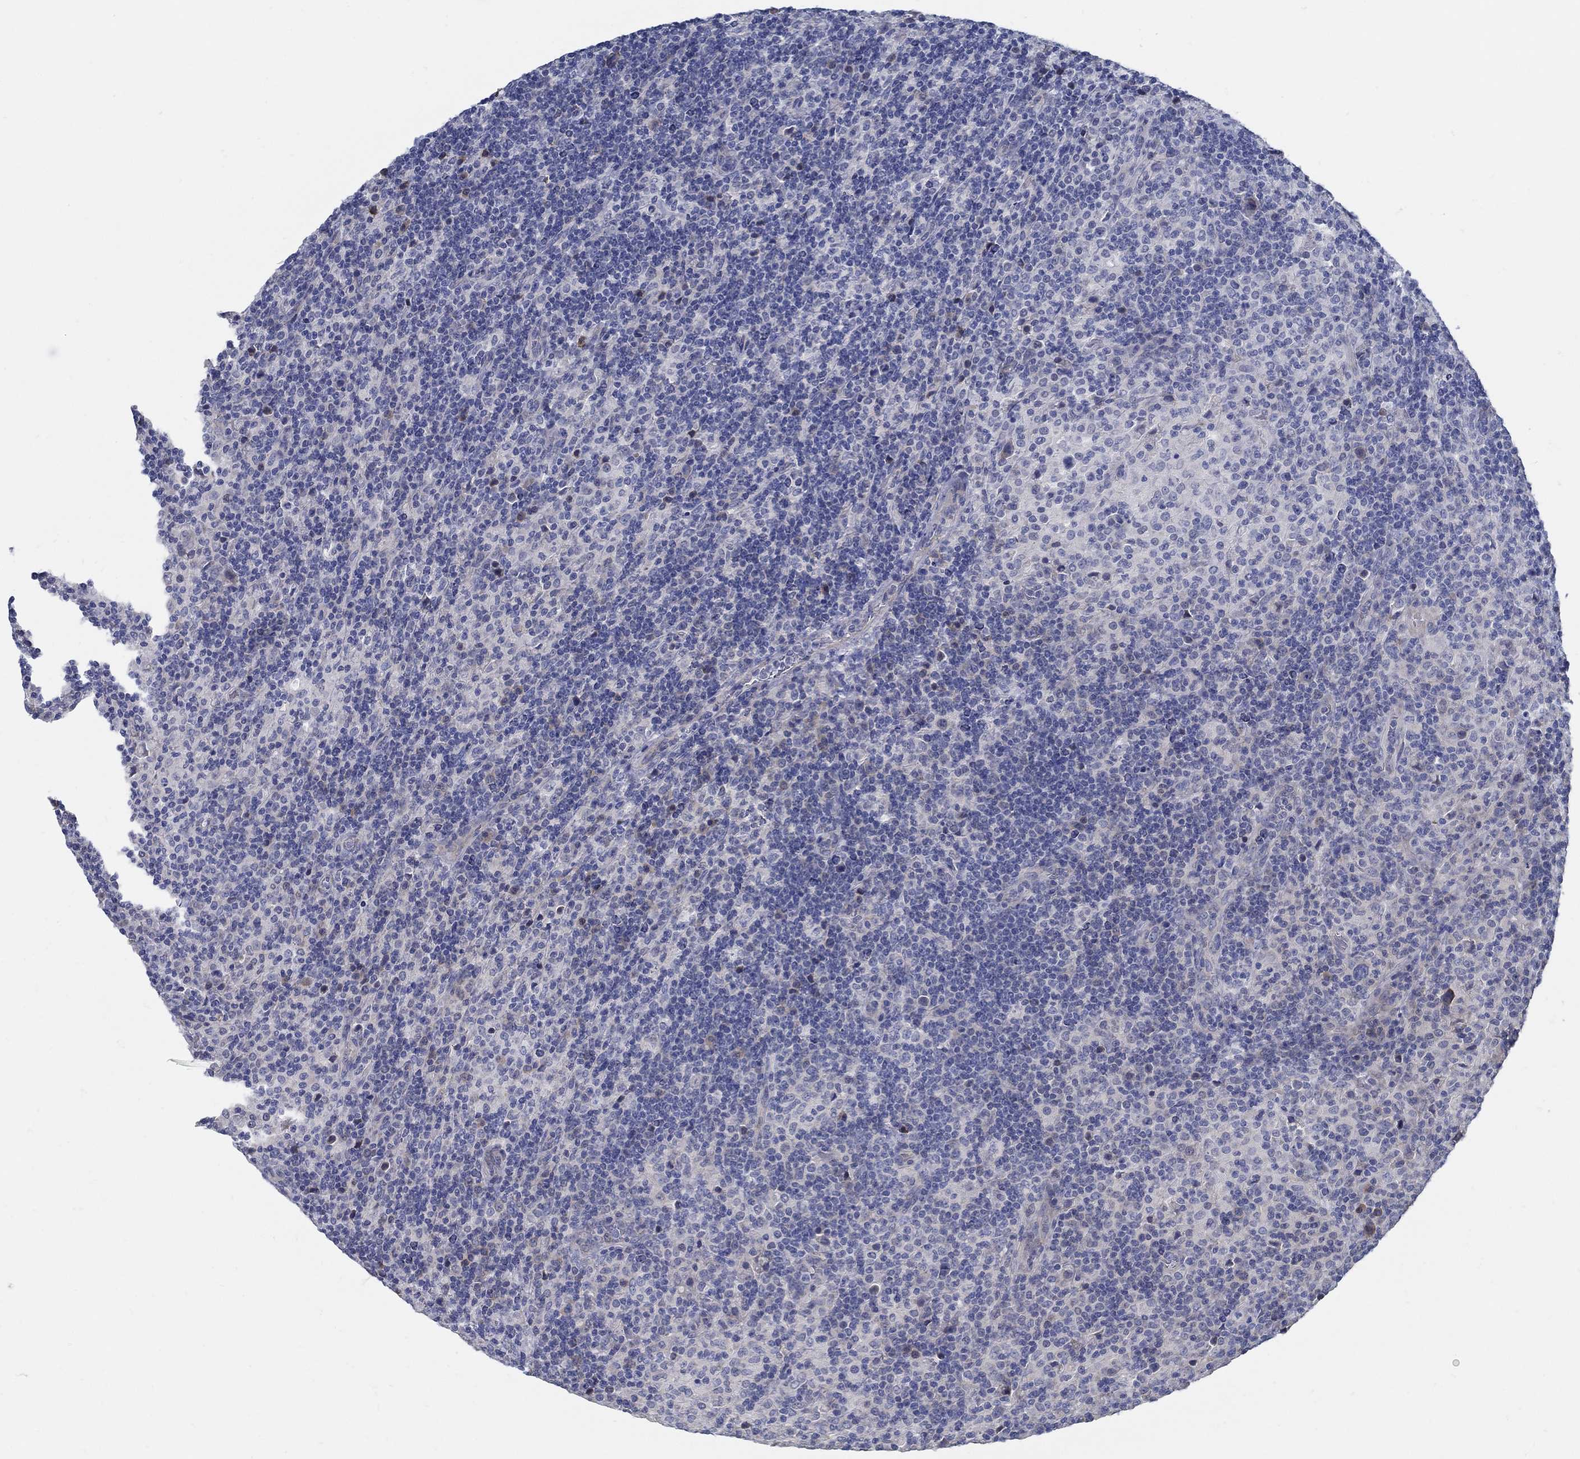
{"staining": {"intensity": "negative", "quantity": "none", "location": "none"}, "tissue": "lymphoma", "cell_type": "Tumor cells", "image_type": "cancer", "snomed": [{"axis": "morphology", "description": "Hodgkin's disease, NOS"}, {"axis": "topography", "description": "Lymph node"}], "caption": "Protein analysis of lymphoma demonstrates no significant staining in tumor cells.", "gene": "C15orf39", "patient": {"sex": "male", "age": 70}}